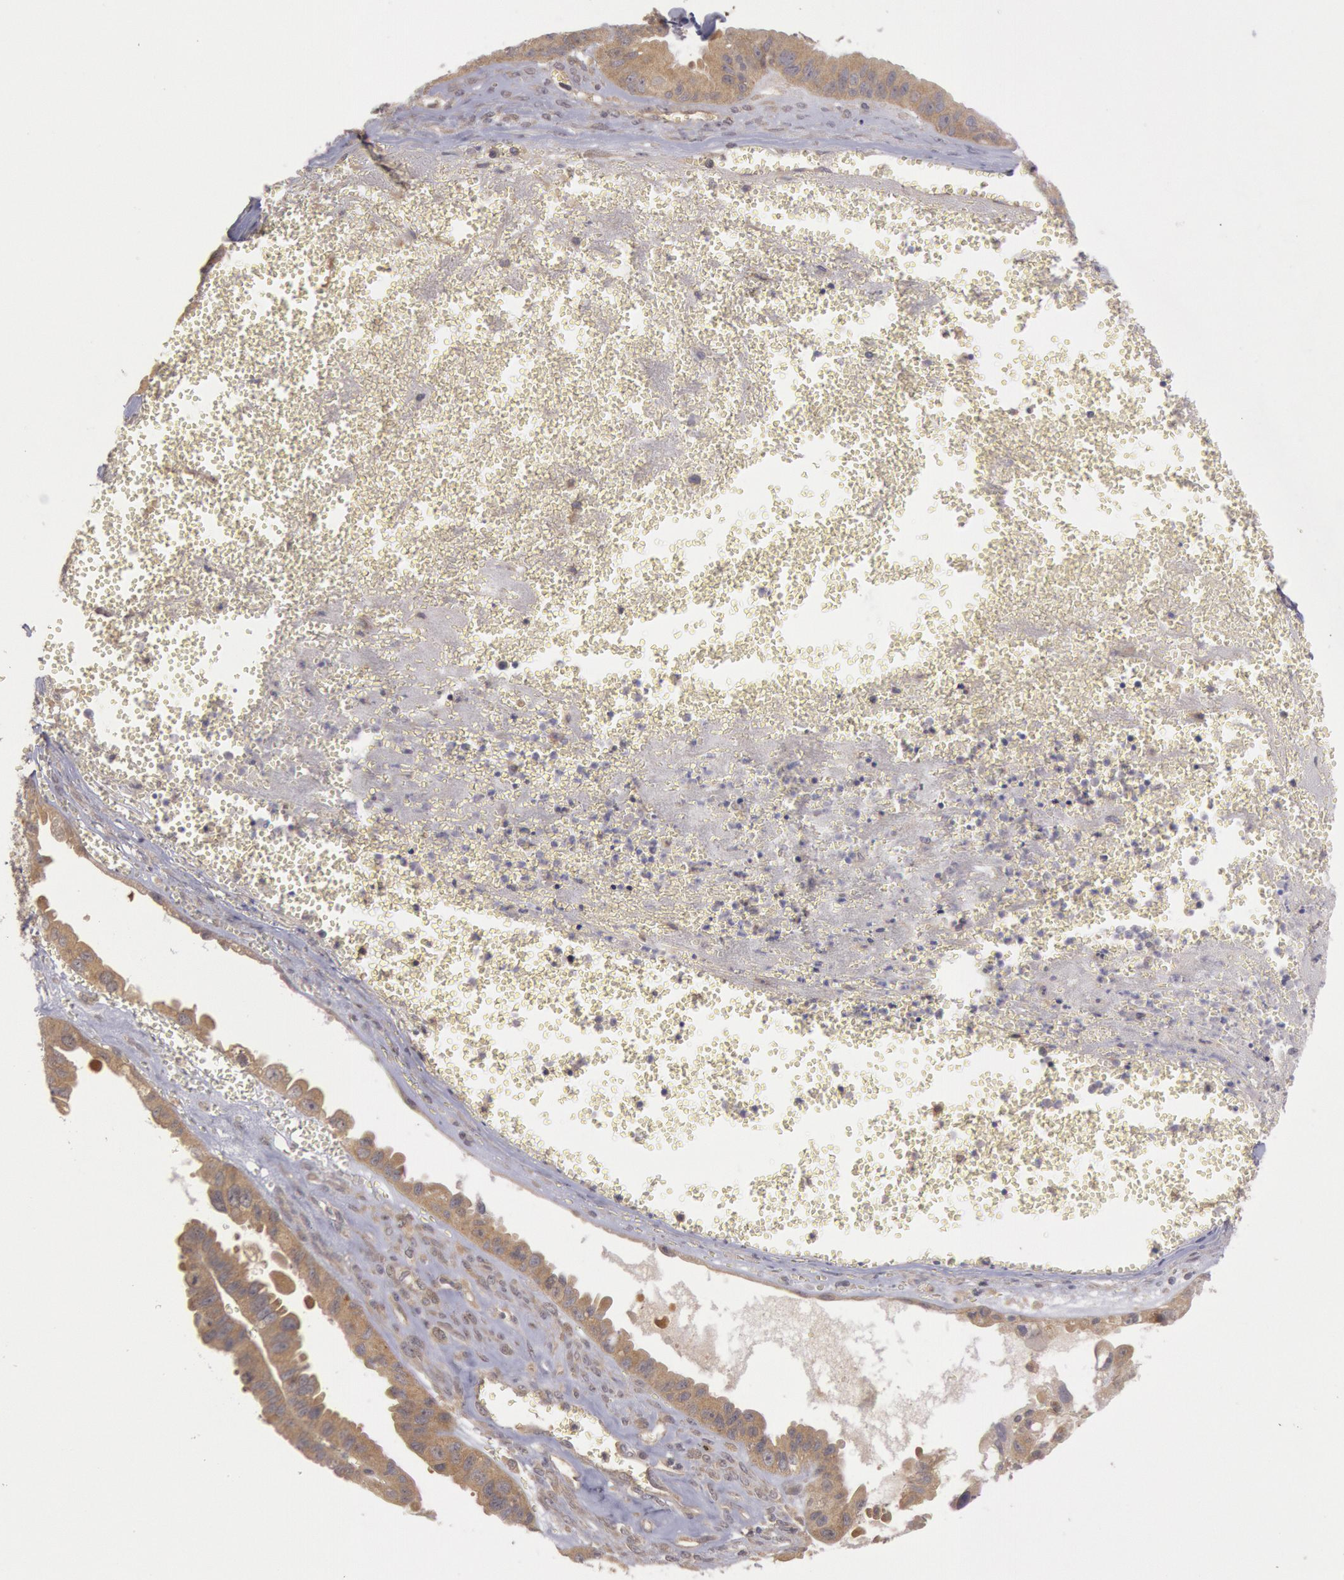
{"staining": {"intensity": "moderate", "quantity": ">75%", "location": "cytoplasmic/membranous"}, "tissue": "ovarian cancer", "cell_type": "Tumor cells", "image_type": "cancer", "snomed": [{"axis": "morphology", "description": "Carcinoma, endometroid"}, {"axis": "topography", "description": "Ovary"}], "caption": "Immunohistochemical staining of ovarian endometroid carcinoma demonstrates medium levels of moderate cytoplasmic/membranous expression in approximately >75% of tumor cells.", "gene": "BRAF", "patient": {"sex": "female", "age": 85}}